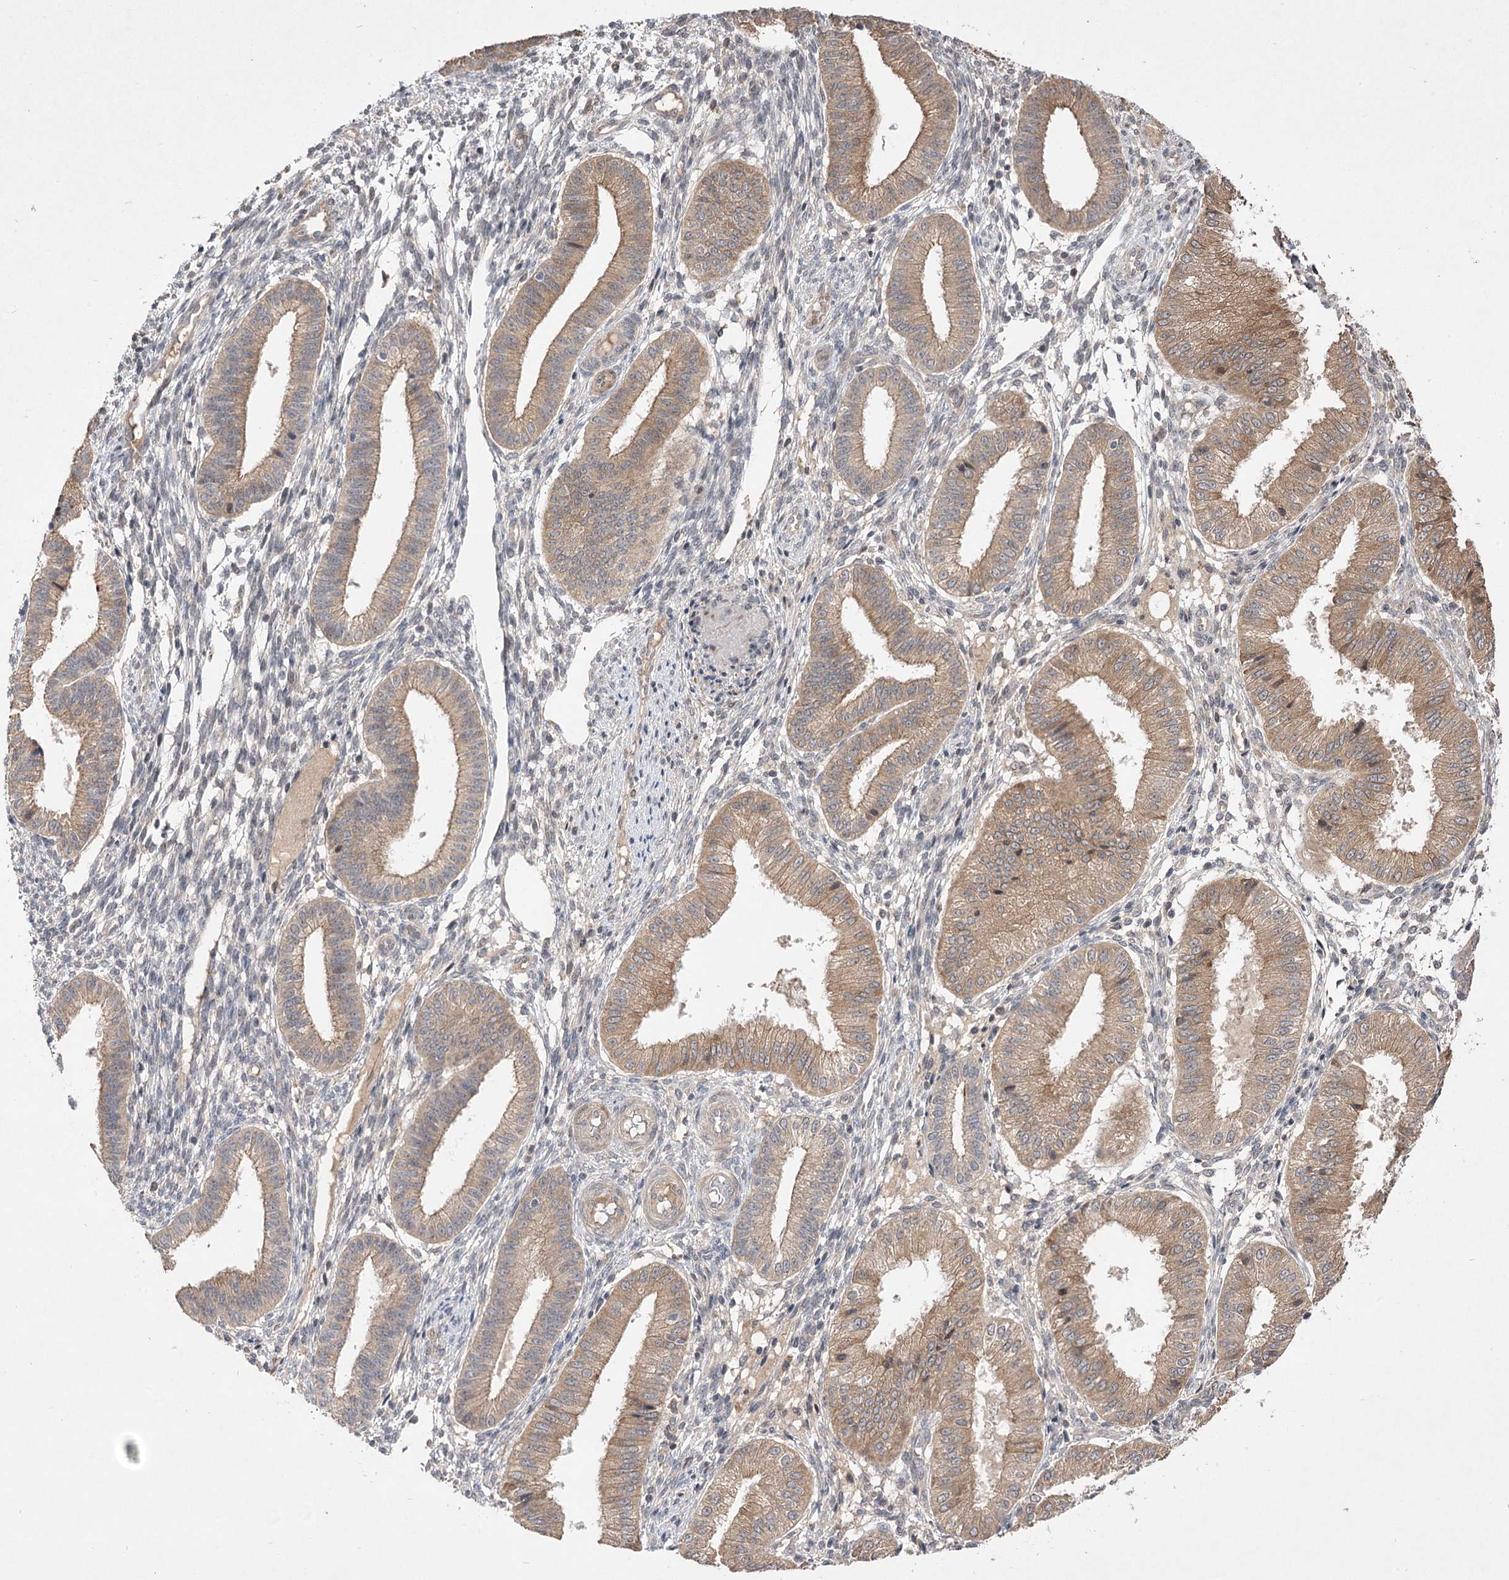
{"staining": {"intensity": "weak", "quantity": "25%-75%", "location": "cytoplasmic/membranous"}, "tissue": "endometrium", "cell_type": "Cells in endometrial stroma", "image_type": "normal", "snomed": [{"axis": "morphology", "description": "Normal tissue, NOS"}, {"axis": "topography", "description": "Endometrium"}], "caption": "This histopathology image shows immunohistochemistry staining of normal human endometrium, with low weak cytoplasmic/membranous positivity in approximately 25%-75% of cells in endometrial stroma.", "gene": "HELT", "patient": {"sex": "female", "age": 39}}